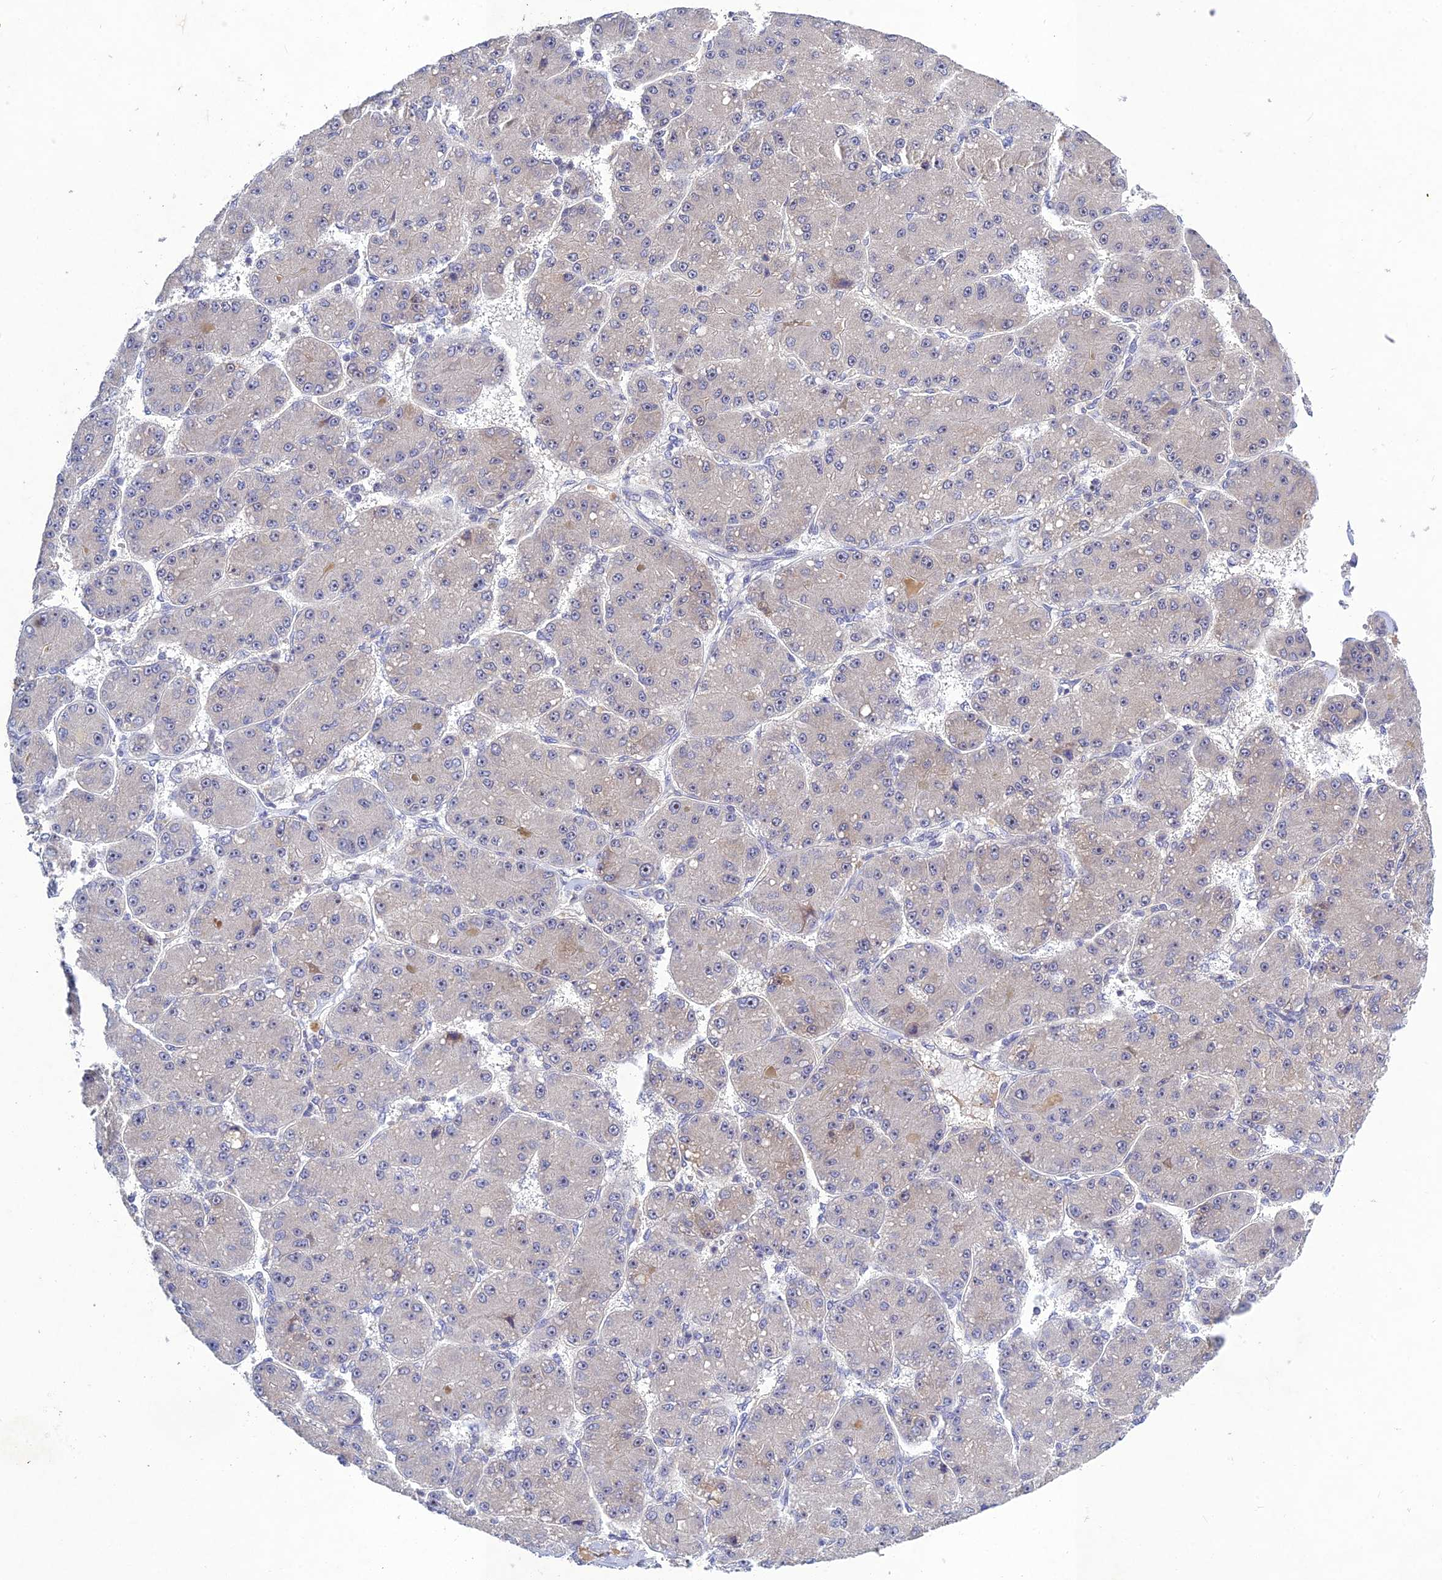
{"staining": {"intensity": "negative", "quantity": "none", "location": "none"}, "tissue": "liver cancer", "cell_type": "Tumor cells", "image_type": "cancer", "snomed": [{"axis": "morphology", "description": "Carcinoma, Hepatocellular, NOS"}, {"axis": "topography", "description": "Liver"}], "caption": "IHC histopathology image of liver cancer (hepatocellular carcinoma) stained for a protein (brown), which reveals no positivity in tumor cells.", "gene": "CHST5", "patient": {"sex": "male", "age": 67}}